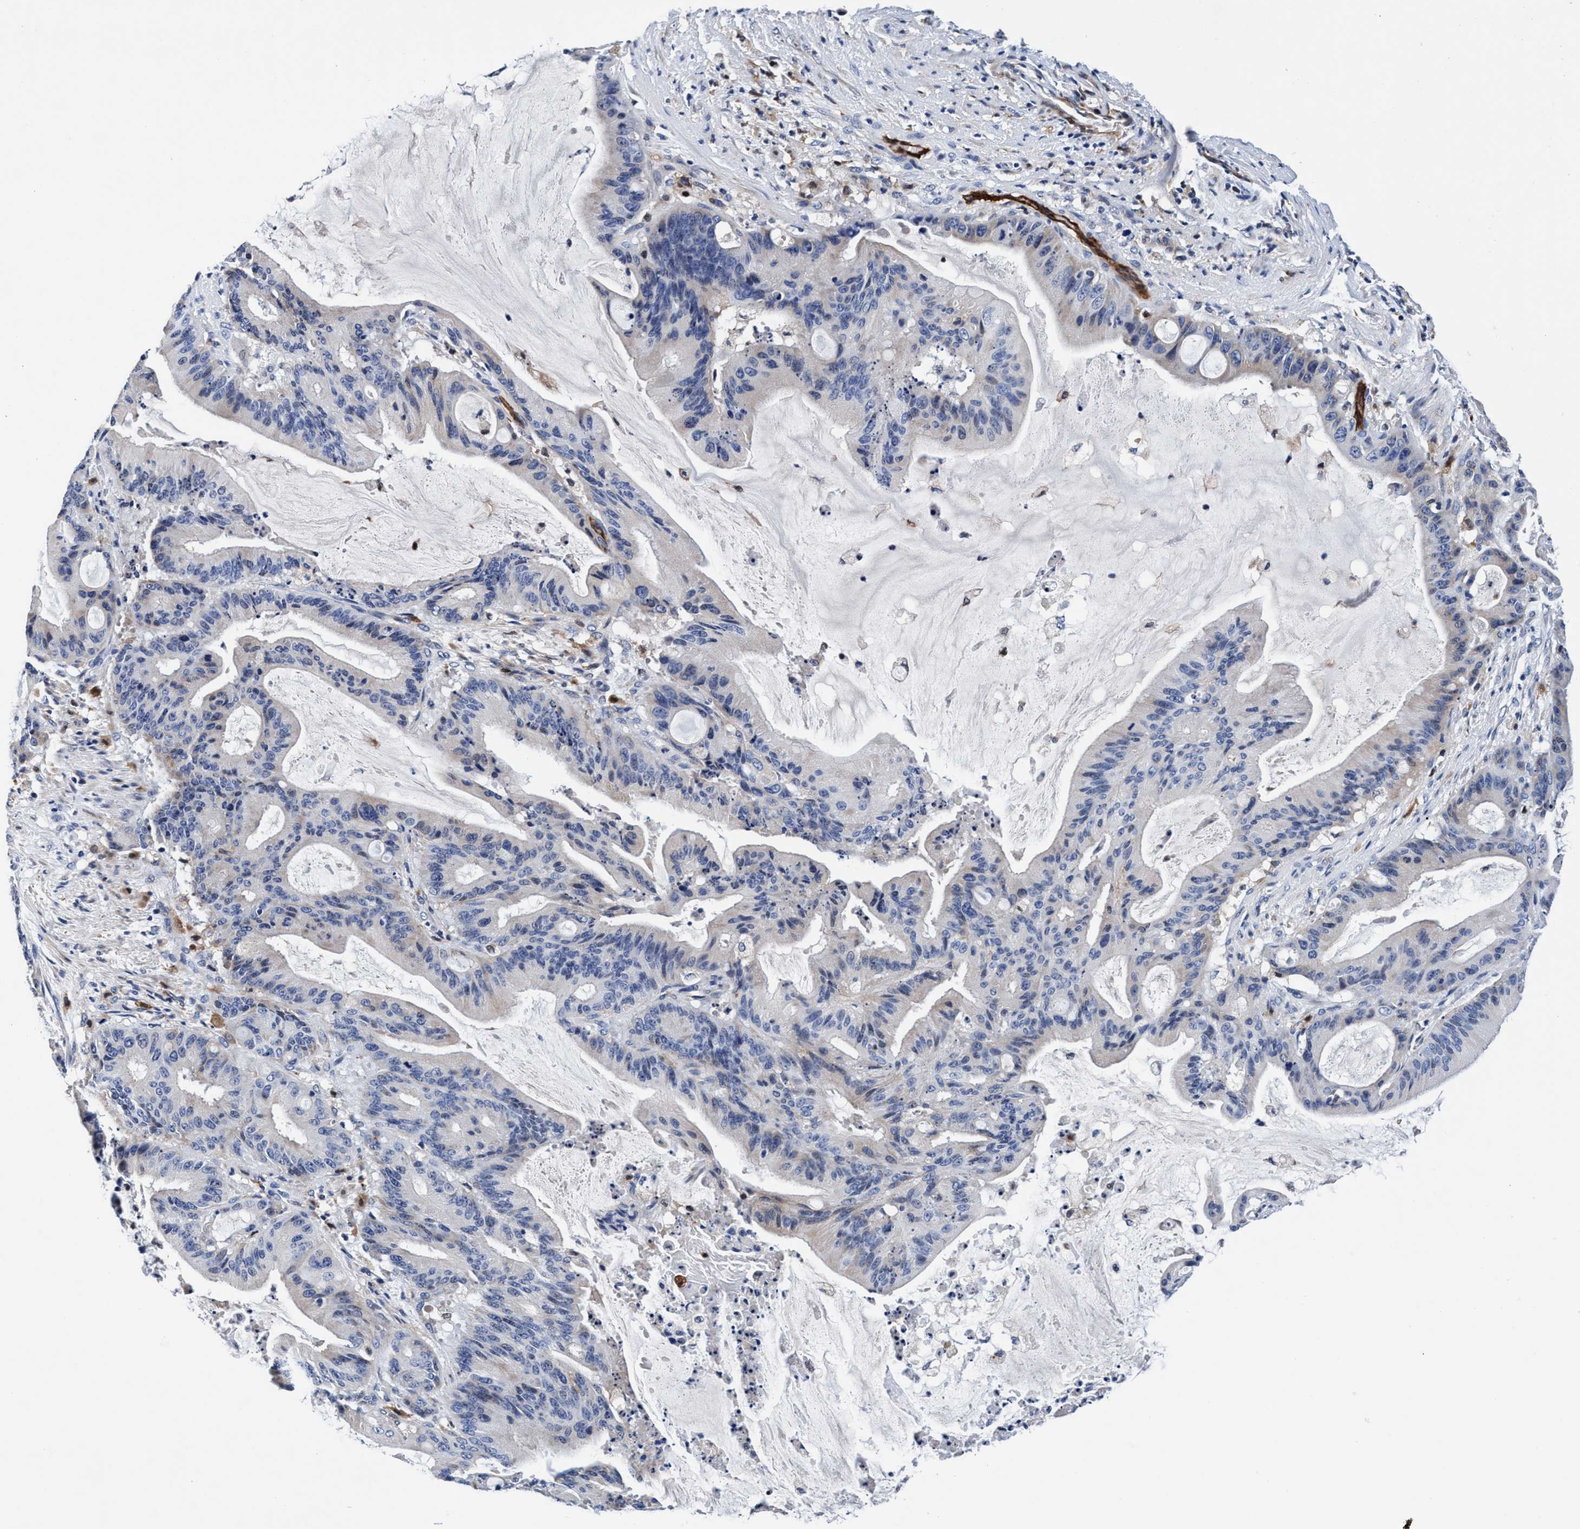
{"staining": {"intensity": "negative", "quantity": "none", "location": "none"}, "tissue": "liver cancer", "cell_type": "Tumor cells", "image_type": "cancer", "snomed": [{"axis": "morphology", "description": "Normal tissue, NOS"}, {"axis": "morphology", "description": "Cholangiocarcinoma"}, {"axis": "topography", "description": "Liver"}, {"axis": "topography", "description": "Peripheral nerve tissue"}], "caption": "A high-resolution histopathology image shows immunohistochemistry staining of liver cancer, which displays no significant expression in tumor cells.", "gene": "UBALD2", "patient": {"sex": "female", "age": 73}}